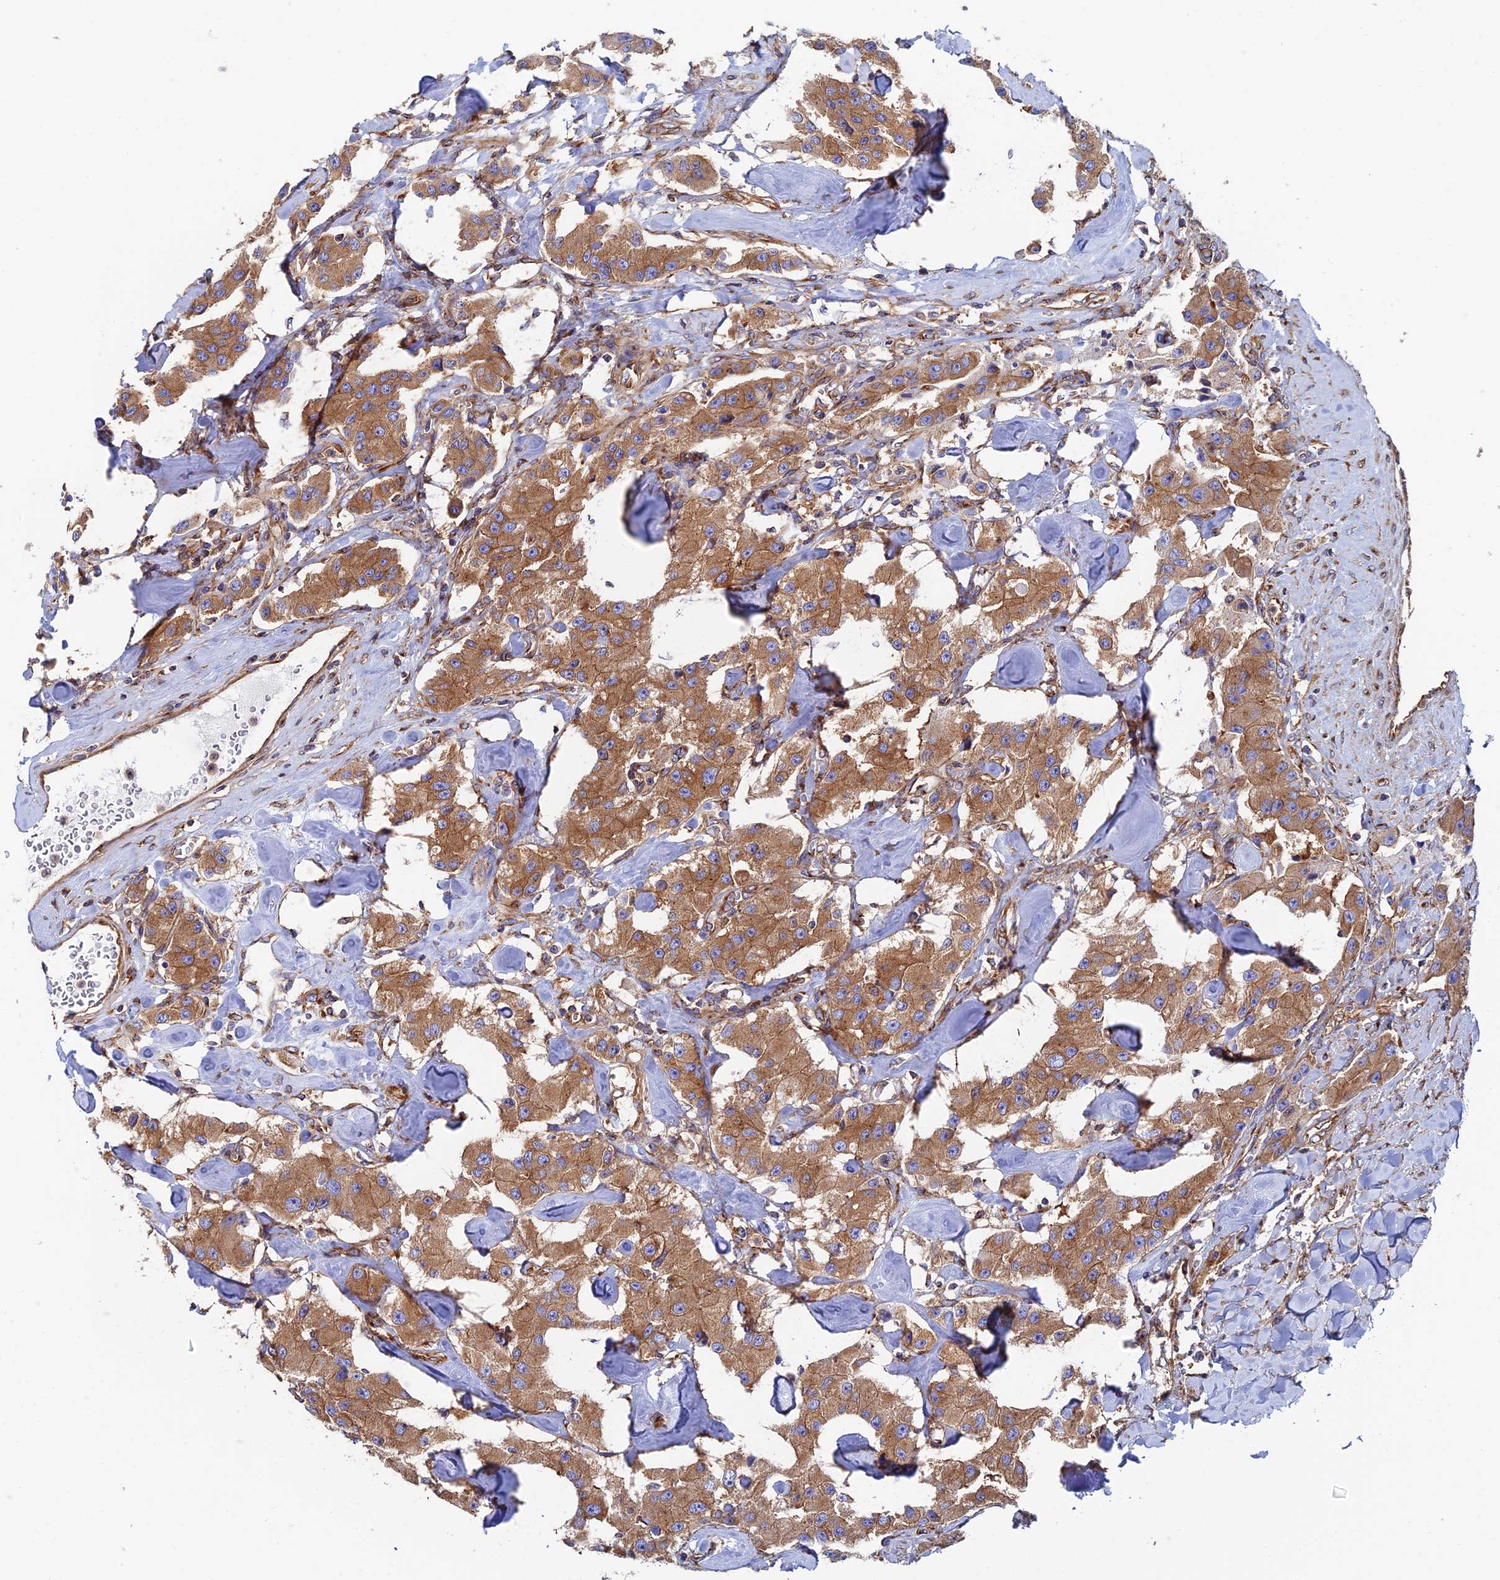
{"staining": {"intensity": "moderate", "quantity": ">75%", "location": "cytoplasmic/membranous"}, "tissue": "carcinoid", "cell_type": "Tumor cells", "image_type": "cancer", "snomed": [{"axis": "morphology", "description": "Carcinoid, malignant, NOS"}, {"axis": "topography", "description": "Pancreas"}], "caption": "Protein staining of malignant carcinoid tissue exhibits moderate cytoplasmic/membranous positivity in about >75% of tumor cells.", "gene": "DCTN2", "patient": {"sex": "male", "age": 41}}